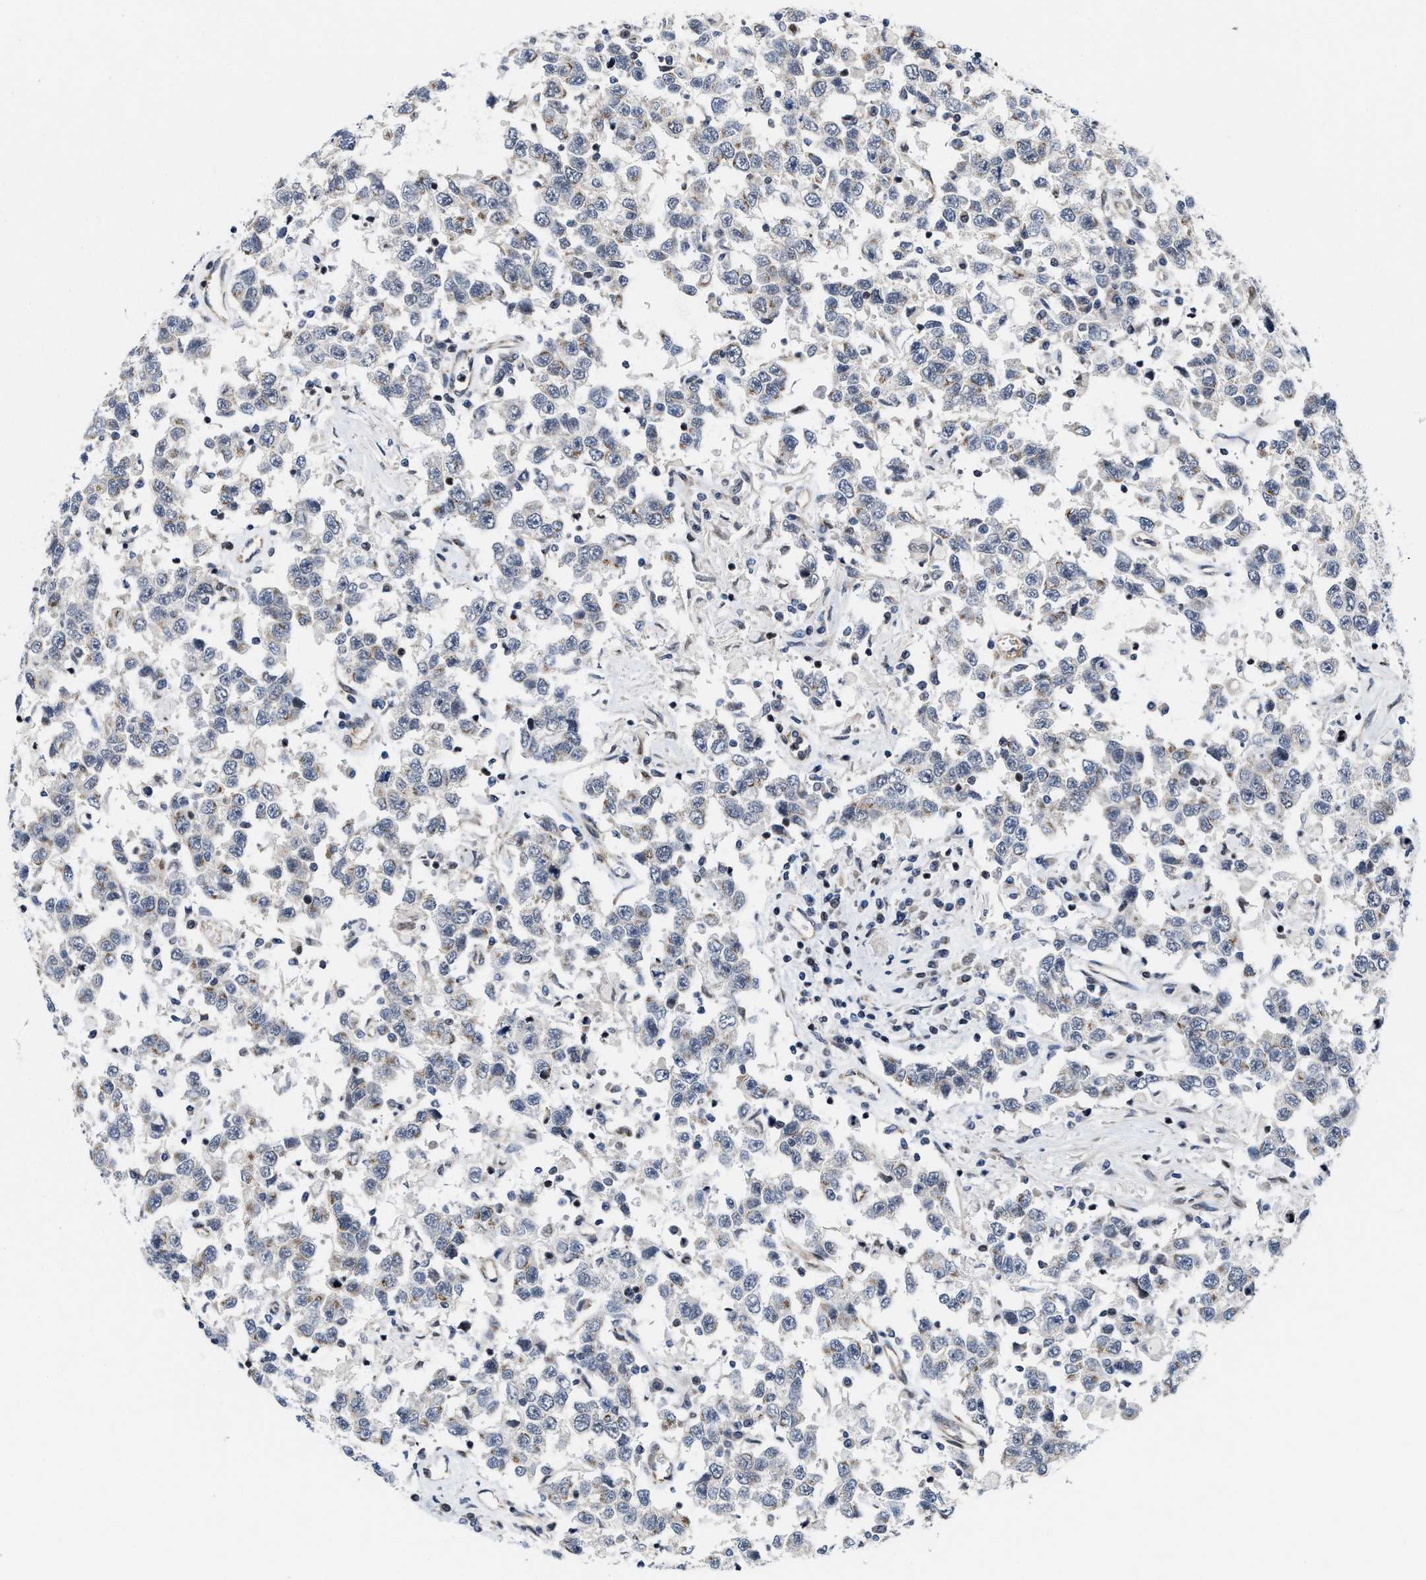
{"staining": {"intensity": "negative", "quantity": "none", "location": "none"}, "tissue": "testis cancer", "cell_type": "Tumor cells", "image_type": "cancer", "snomed": [{"axis": "morphology", "description": "Seminoma, NOS"}, {"axis": "topography", "description": "Testis"}], "caption": "This is an immunohistochemistry micrograph of testis seminoma. There is no positivity in tumor cells.", "gene": "TGFB1I1", "patient": {"sex": "male", "age": 41}}